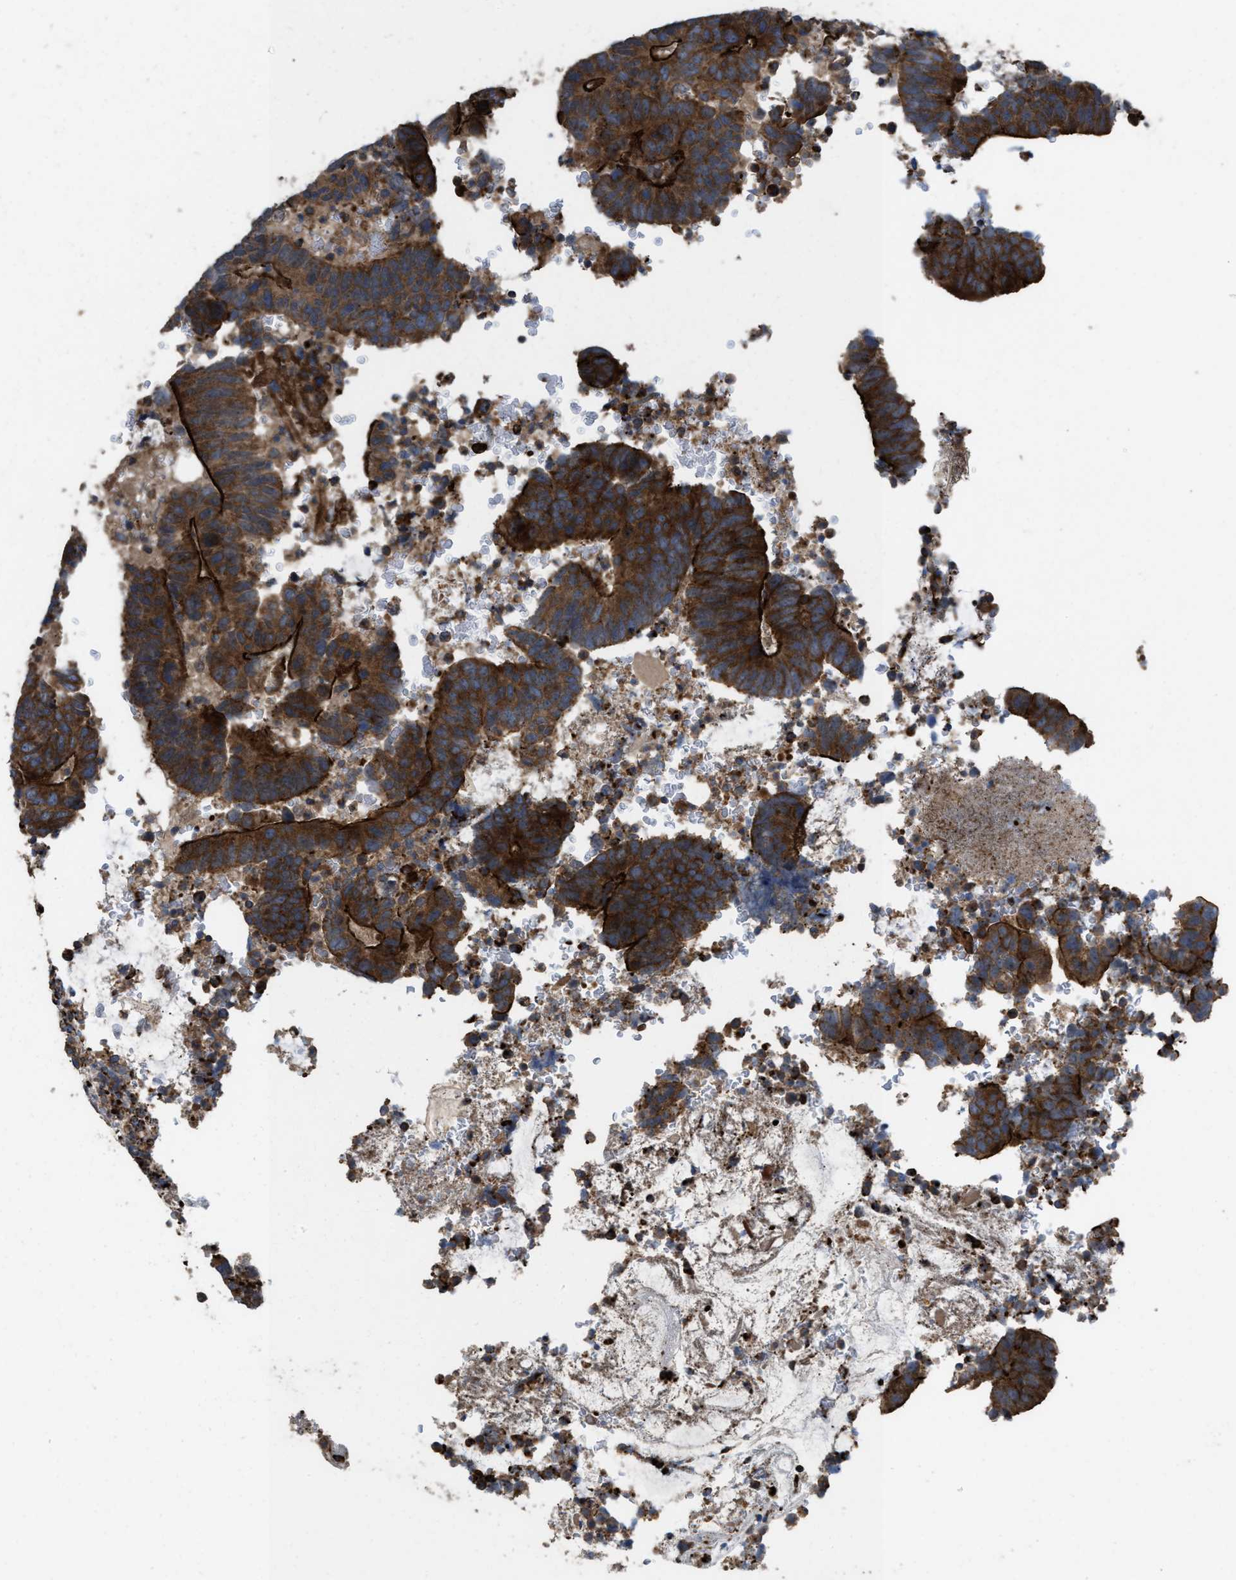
{"staining": {"intensity": "strong", "quantity": ">75%", "location": "cytoplasmic/membranous"}, "tissue": "colorectal cancer", "cell_type": "Tumor cells", "image_type": "cancer", "snomed": [{"axis": "morphology", "description": "Adenocarcinoma, NOS"}, {"axis": "topography", "description": "Colon"}], "caption": "High-power microscopy captured an IHC histopathology image of colorectal cancer, revealing strong cytoplasmic/membranous staining in approximately >75% of tumor cells.", "gene": "EGLN1", "patient": {"sex": "male", "age": 56}}